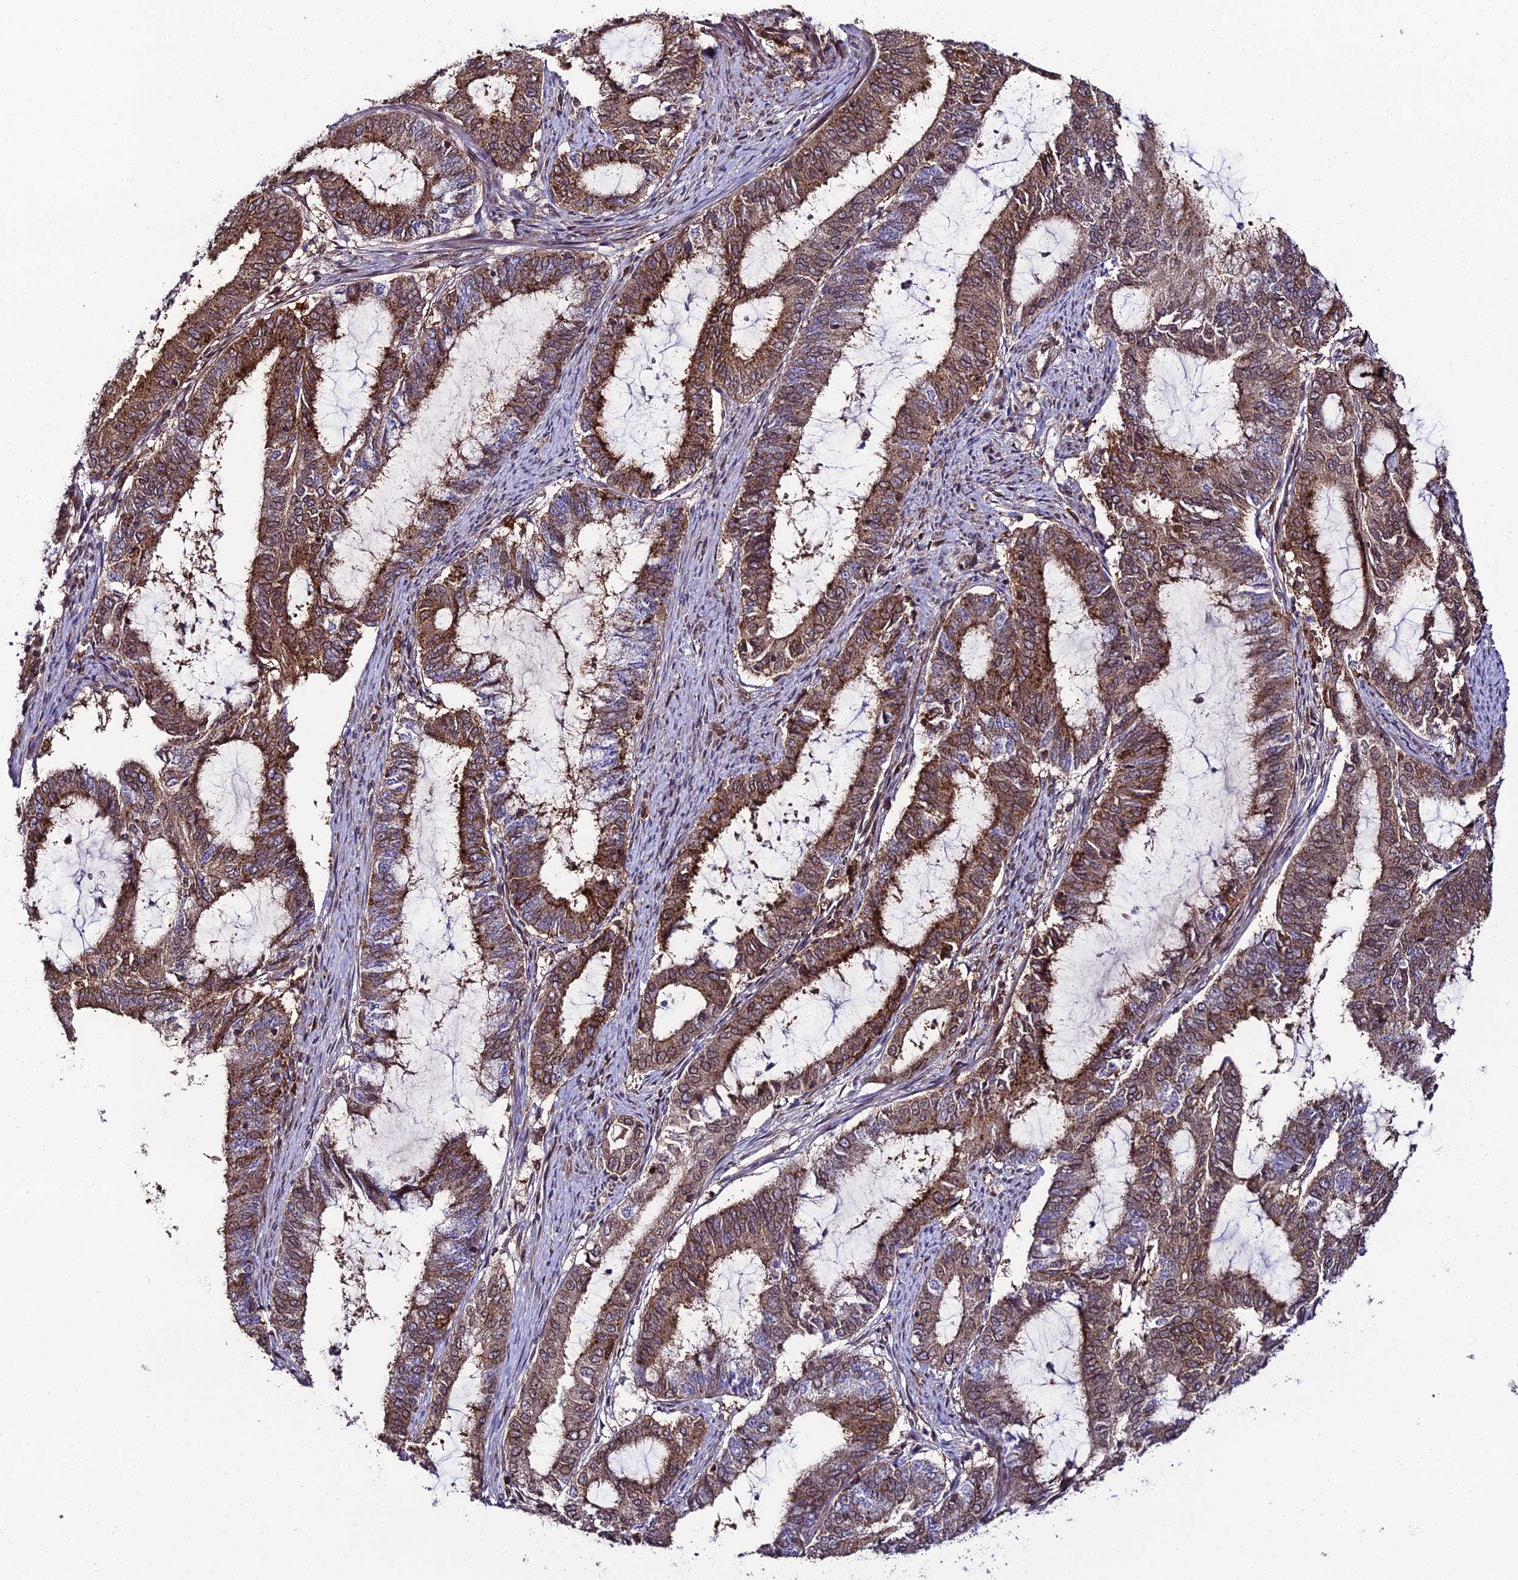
{"staining": {"intensity": "strong", "quantity": ">75%", "location": "cytoplasmic/membranous,nuclear"}, "tissue": "endometrial cancer", "cell_type": "Tumor cells", "image_type": "cancer", "snomed": [{"axis": "morphology", "description": "Adenocarcinoma, NOS"}, {"axis": "topography", "description": "Endometrium"}], "caption": "About >75% of tumor cells in human endometrial adenocarcinoma demonstrate strong cytoplasmic/membranous and nuclear protein positivity as visualized by brown immunohistochemical staining.", "gene": "DDX19A", "patient": {"sex": "female", "age": 51}}